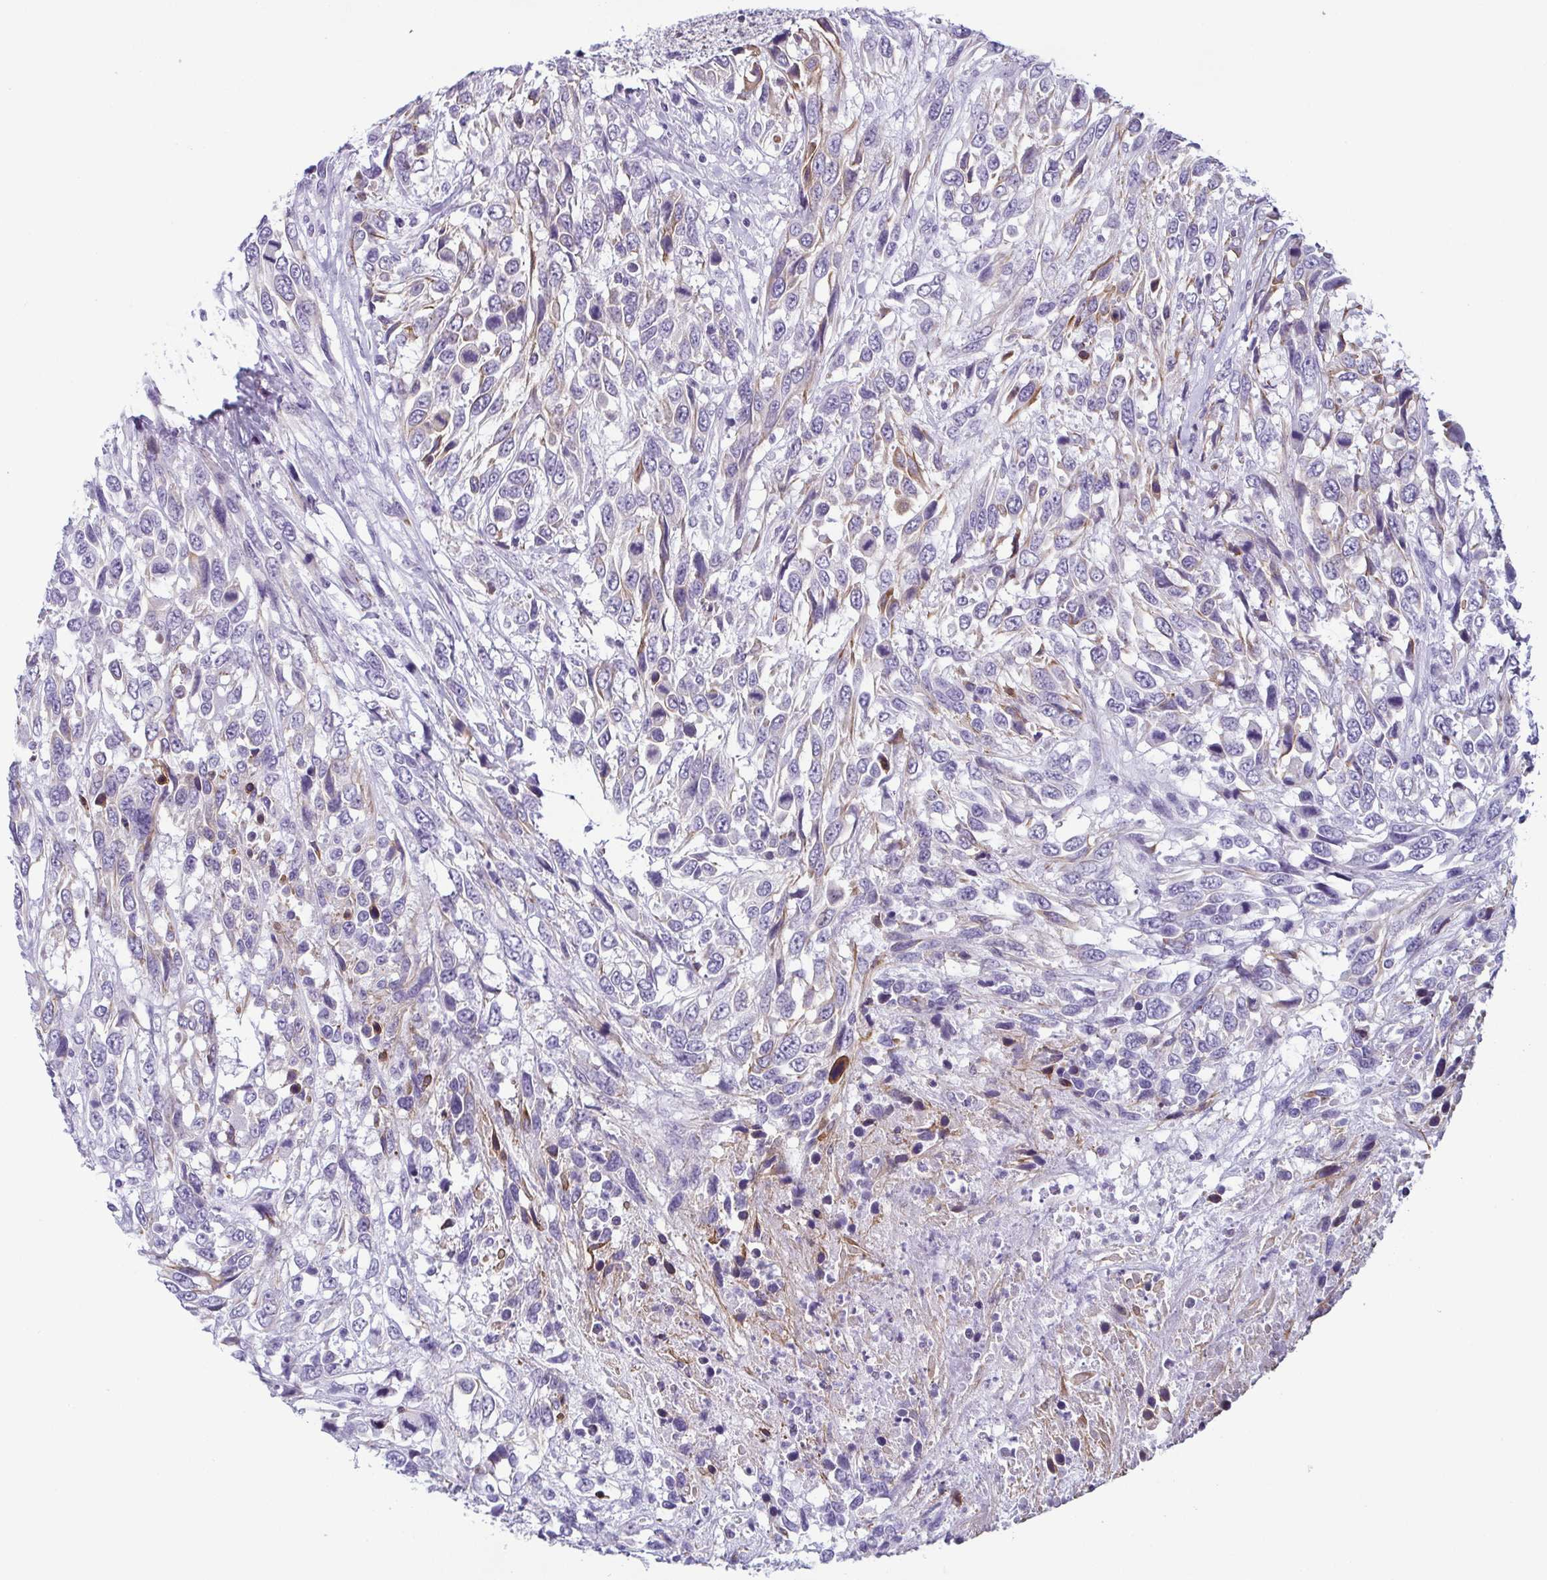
{"staining": {"intensity": "moderate", "quantity": "<25%", "location": "cytoplasmic/membranous"}, "tissue": "urothelial cancer", "cell_type": "Tumor cells", "image_type": "cancer", "snomed": [{"axis": "morphology", "description": "Urothelial carcinoma, High grade"}, {"axis": "topography", "description": "Urinary bladder"}], "caption": "Immunohistochemical staining of human urothelial cancer displays low levels of moderate cytoplasmic/membranous expression in approximately <25% of tumor cells.", "gene": "KRT78", "patient": {"sex": "female", "age": 70}}